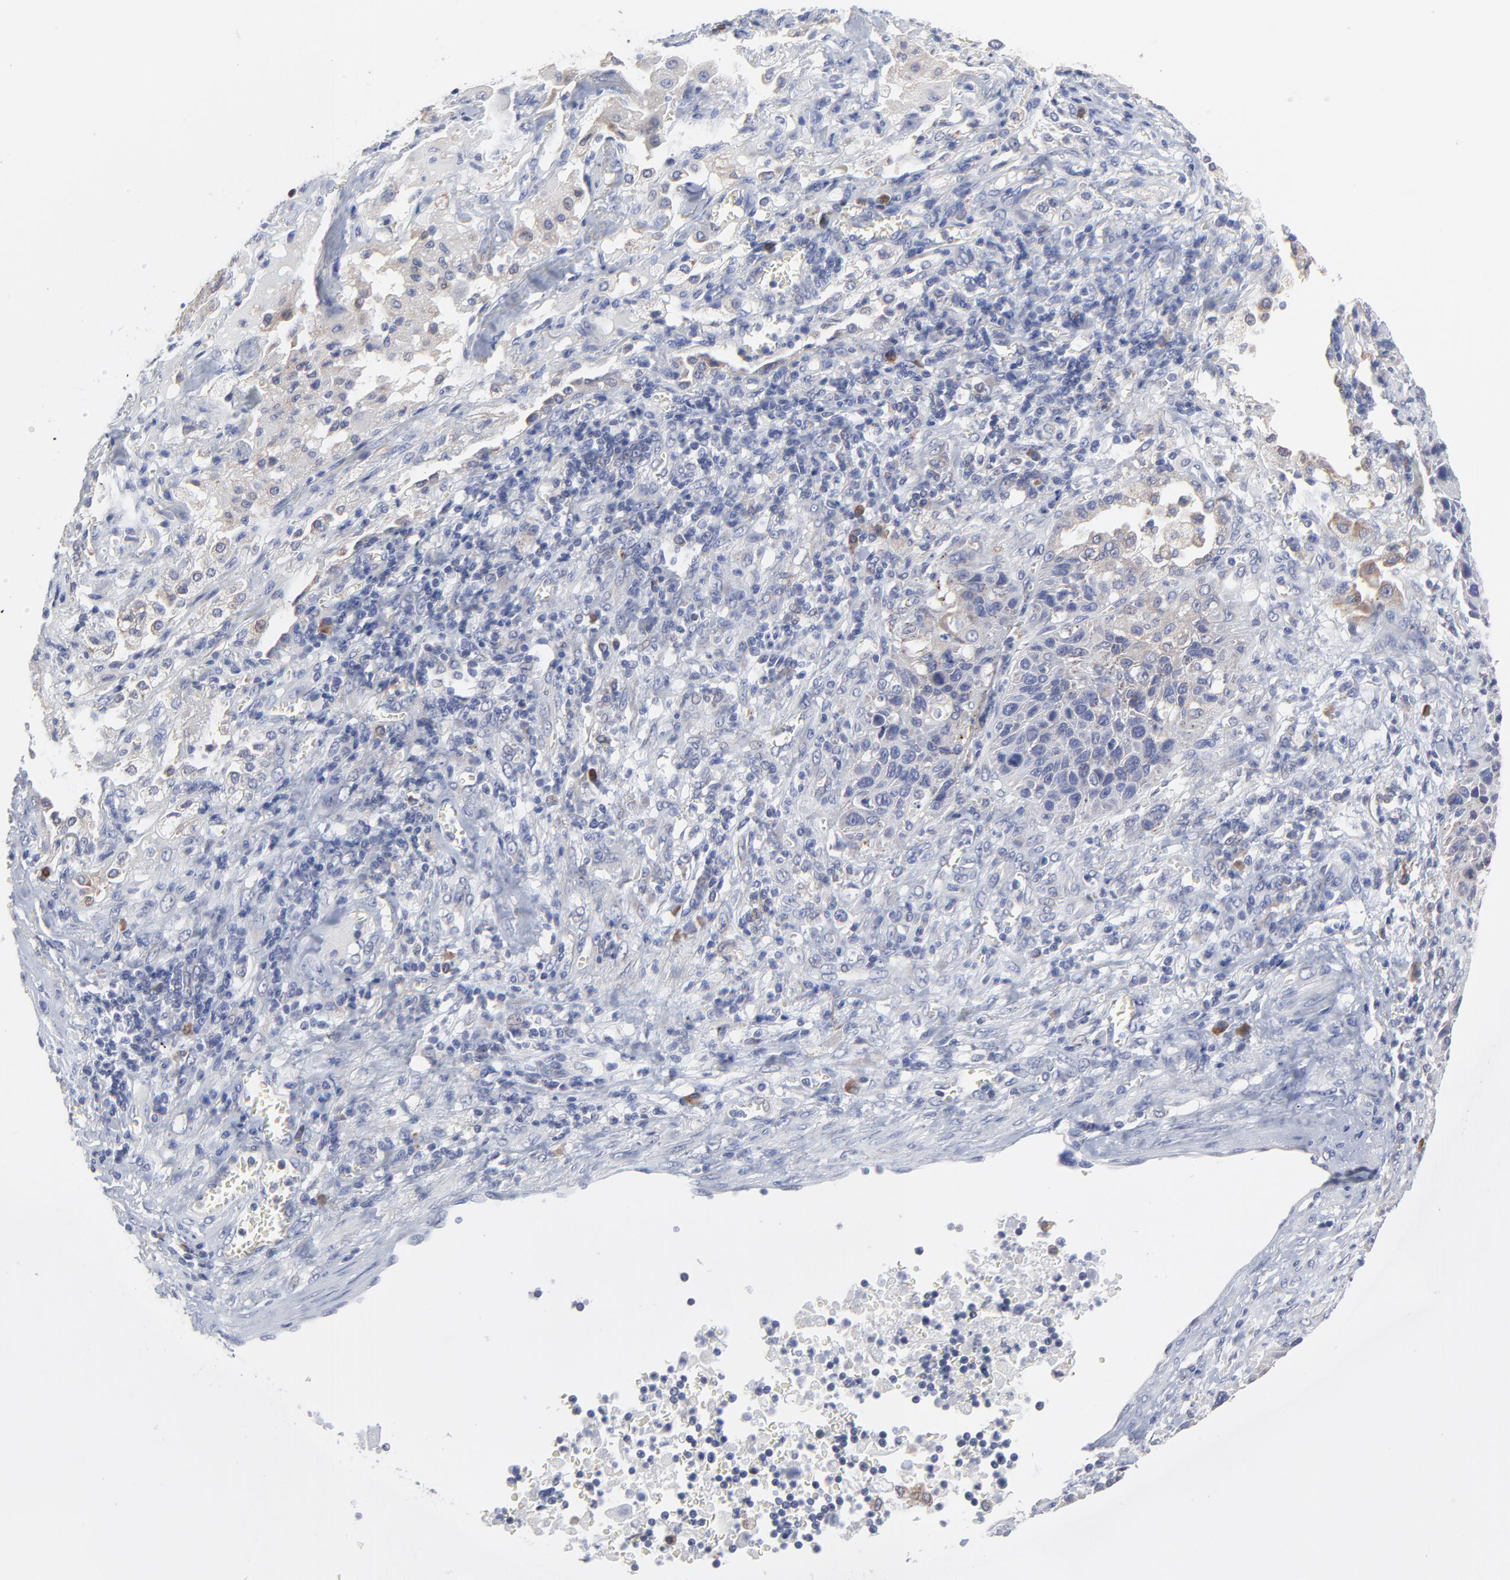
{"staining": {"intensity": "weak", "quantity": "<25%", "location": "cytoplasmic/membranous"}, "tissue": "lung cancer", "cell_type": "Tumor cells", "image_type": "cancer", "snomed": [{"axis": "morphology", "description": "Squamous cell carcinoma, NOS"}, {"axis": "topography", "description": "Lung"}], "caption": "Immunohistochemistry (IHC) histopathology image of neoplastic tissue: human squamous cell carcinoma (lung) stained with DAB shows no significant protein expression in tumor cells.", "gene": "TRIM22", "patient": {"sex": "female", "age": 76}}